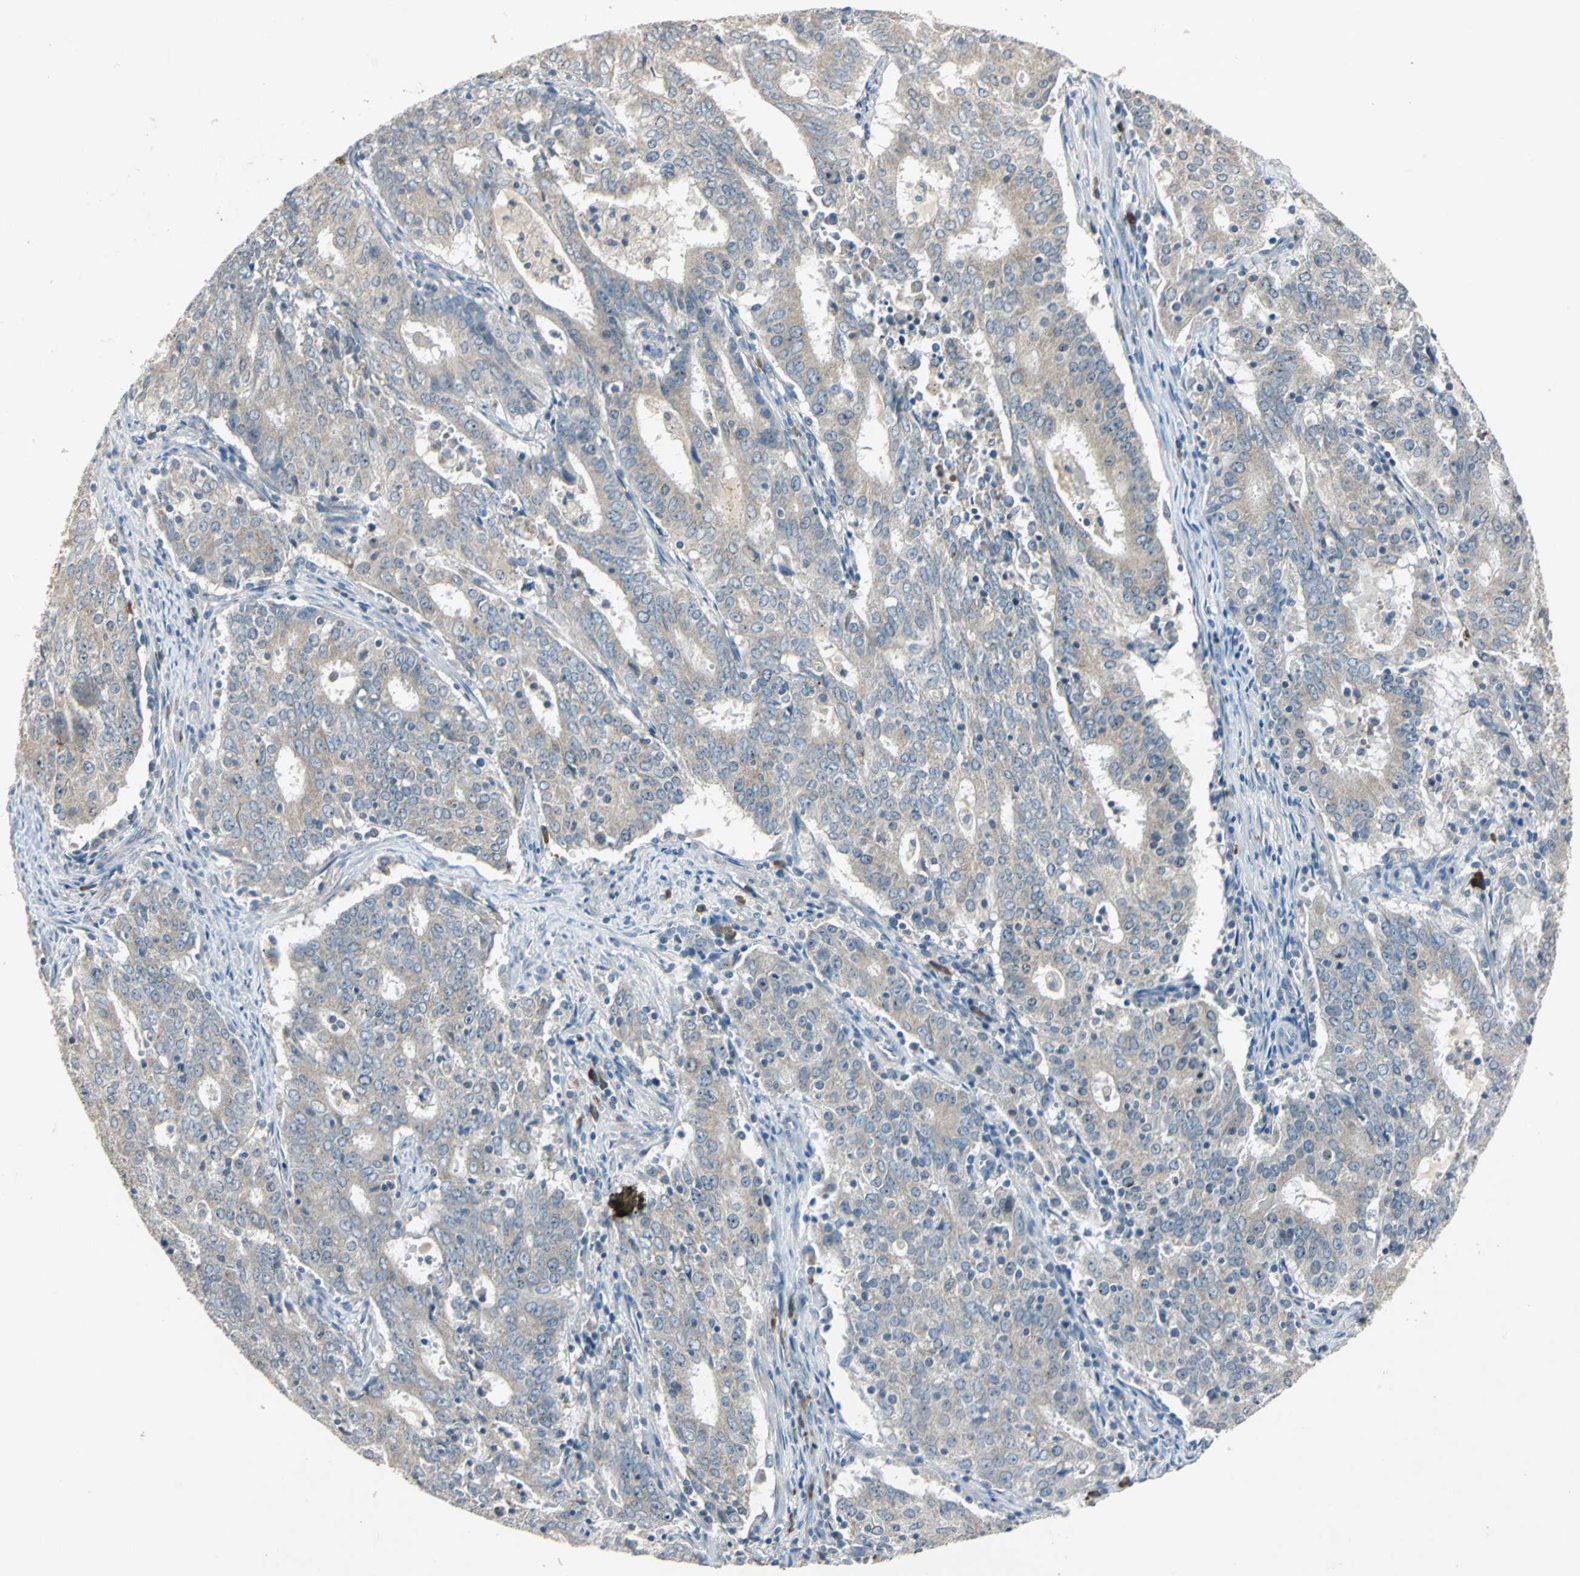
{"staining": {"intensity": "weak", "quantity": ">75%", "location": "cytoplasmic/membranous"}, "tissue": "cervical cancer", "cell_type": "Tumor cells", "image_type": "cancer", "snomed": [{"axis": "morphology", "description": "Adenocarcinoma, NOS"}, {"axis": "topography", "description": "Cervix"}], "caption": "The histopathology image demonstrates a brown stain indicating the presence of a protein in the cytoplasmic/membranous of tumor cells in cervical cancer. (DAB (3,3'-diaminobenzidine) = brown stain, brightfield microscopy at high magnification).", "gene": "SLC2A13", "patient": {"sex": "female", "age": 44}}